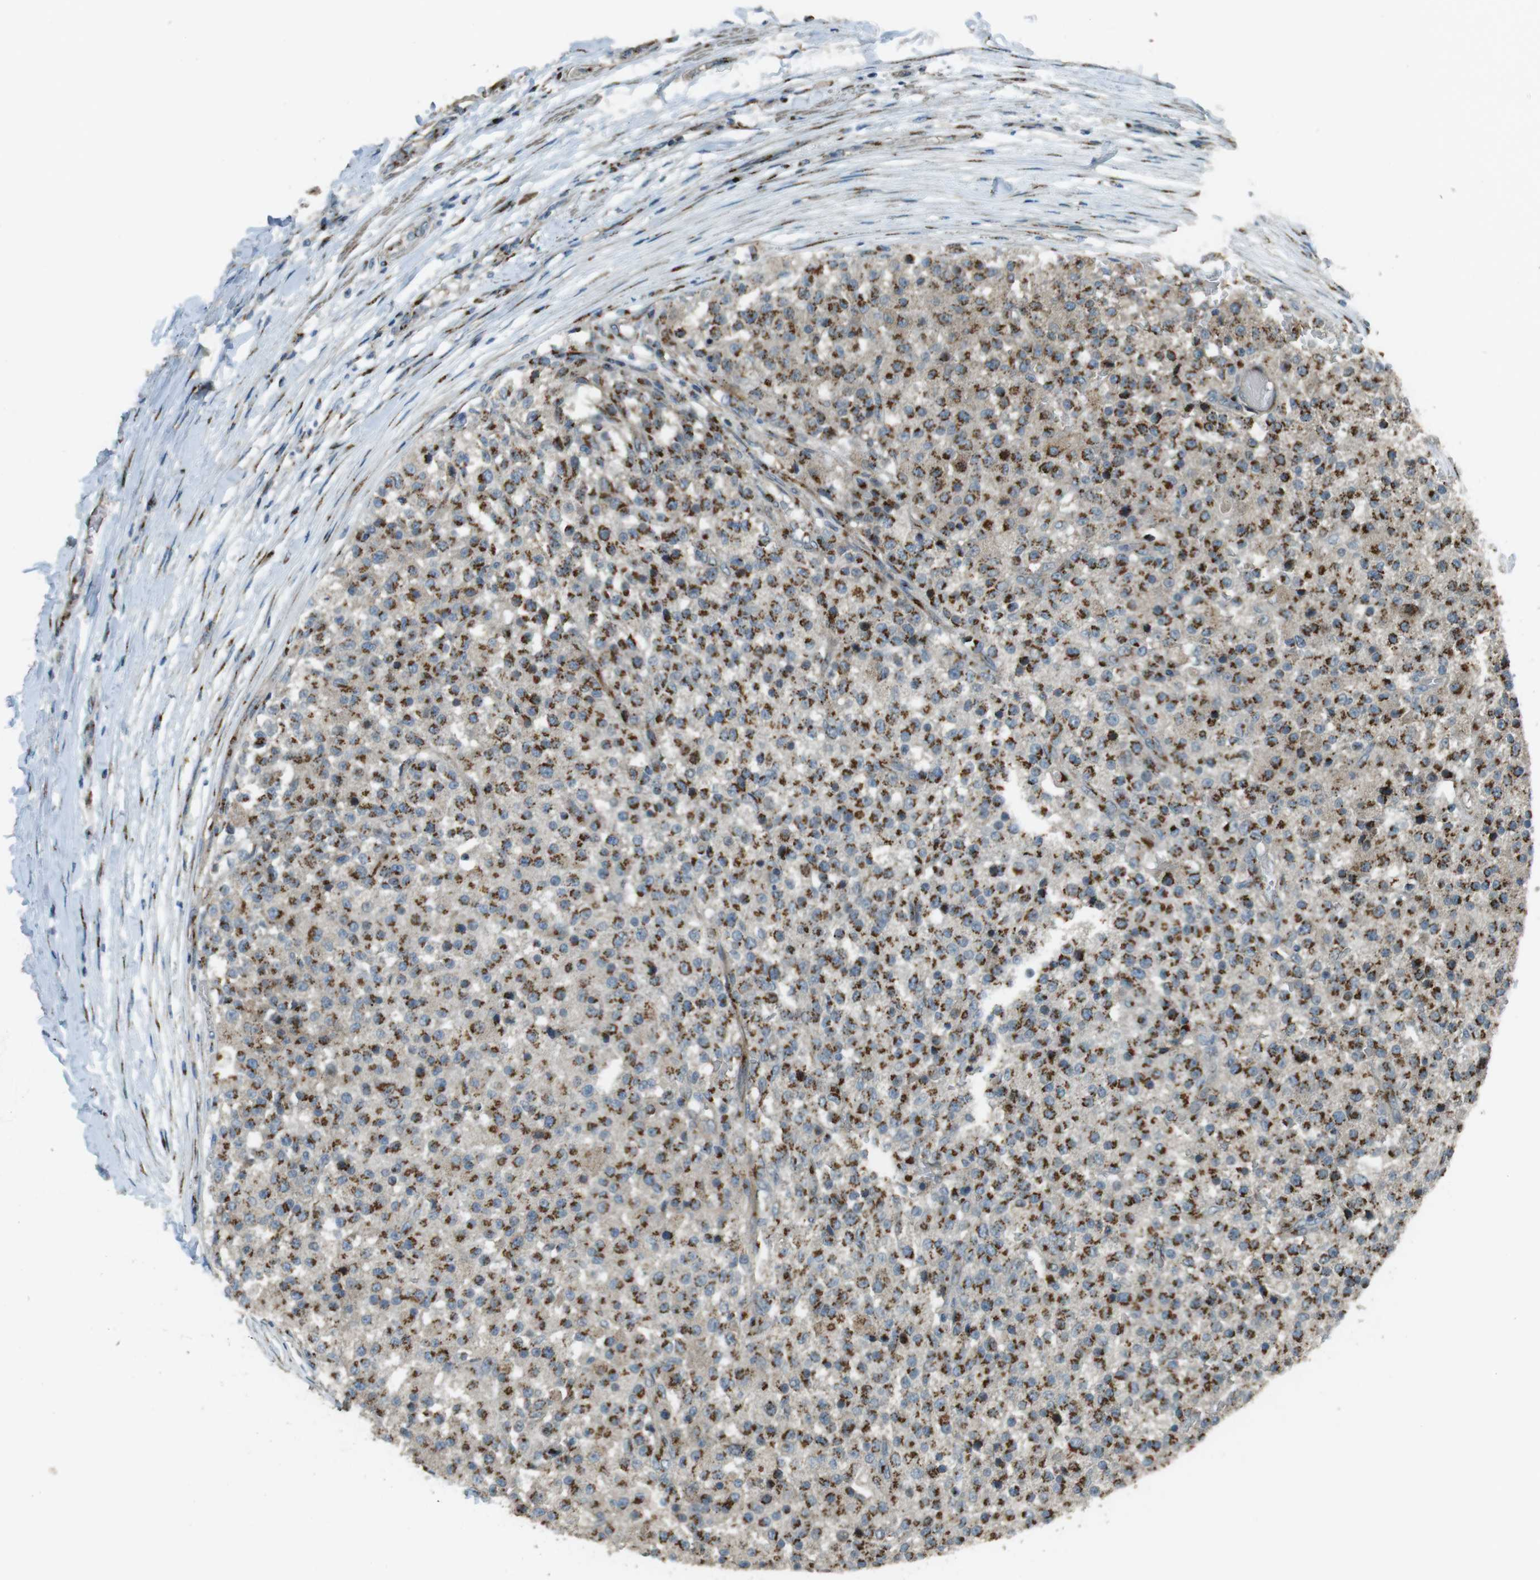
{"staining": {"intensity": "strong", "quantity": ">75%", "location": "cytoplasmic/membranous"}, "tissue": "testis cancer", "cell_type": "Tumor cells", "image_type": "cancer", "snomed": [{"axis": "morphology", "description": "Seminoma, NOS"}, {"axis": "topography", "description": "Testis"}], "caption": "The histopathology image displays a brown stain indicating the presence of a protein in the cytoplasmic/membranous of tumor cells in testis cancer (seminoma).", "gene": "TMEM115", "patient": {"sex": "male", "age": 59}}